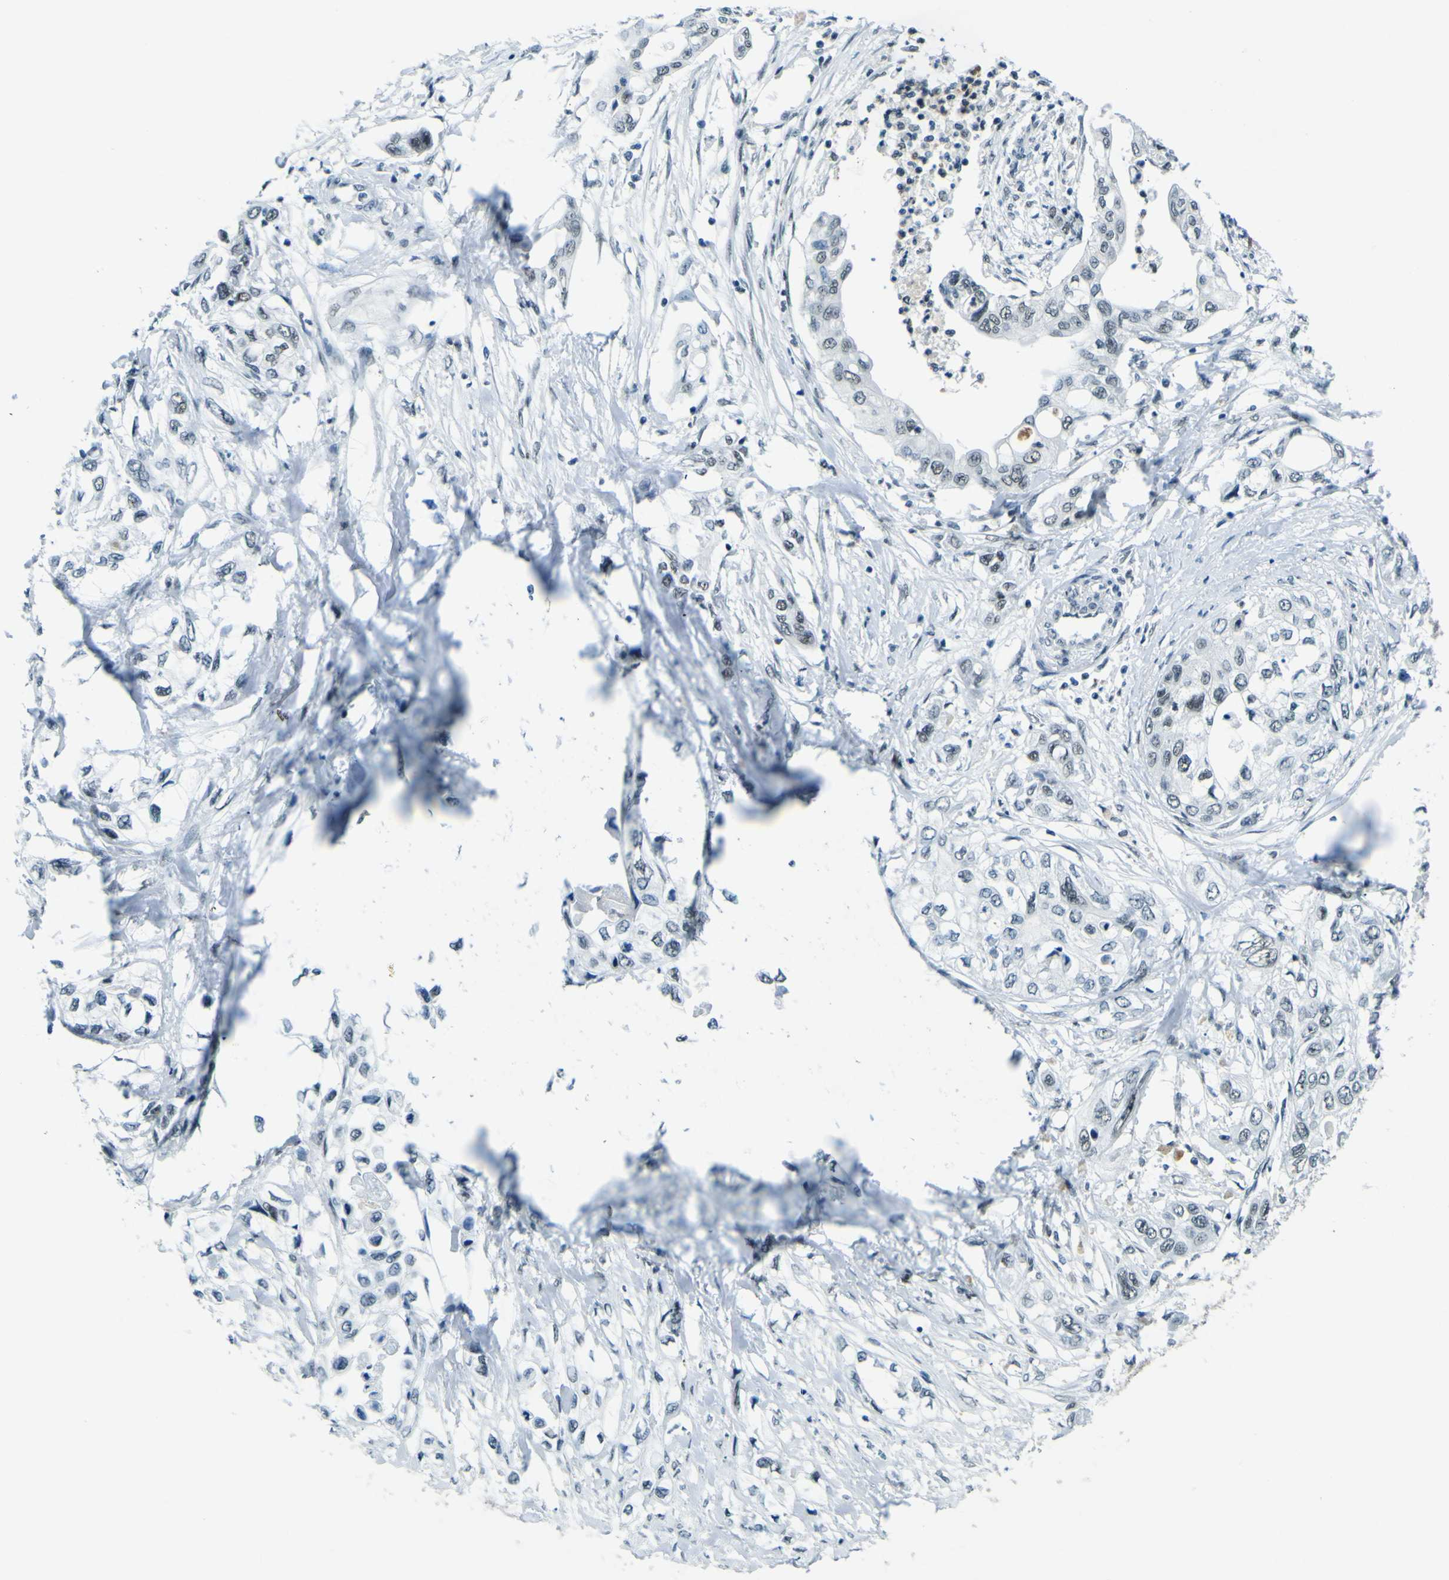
{"staining": {"intensity": "weak", "quantity": "<25%", "location": "nuclear"}, "tissue": "pancreatic cancer", "cell_type": "Tumor cells", "image_type": "cancer", "snomed": [{"axis": "morphology", "description": "Adenocarcinoma, NOS"}, {"axis": "topography", "description": "Pancreas"}], "caption": "DAB immunohistochemical staining of human adenocarcinoma (pancreatic) displays no significant staining in tumor cells.", "gene": "CEBPG", "patient": {"sex": "female", "age": 70}}